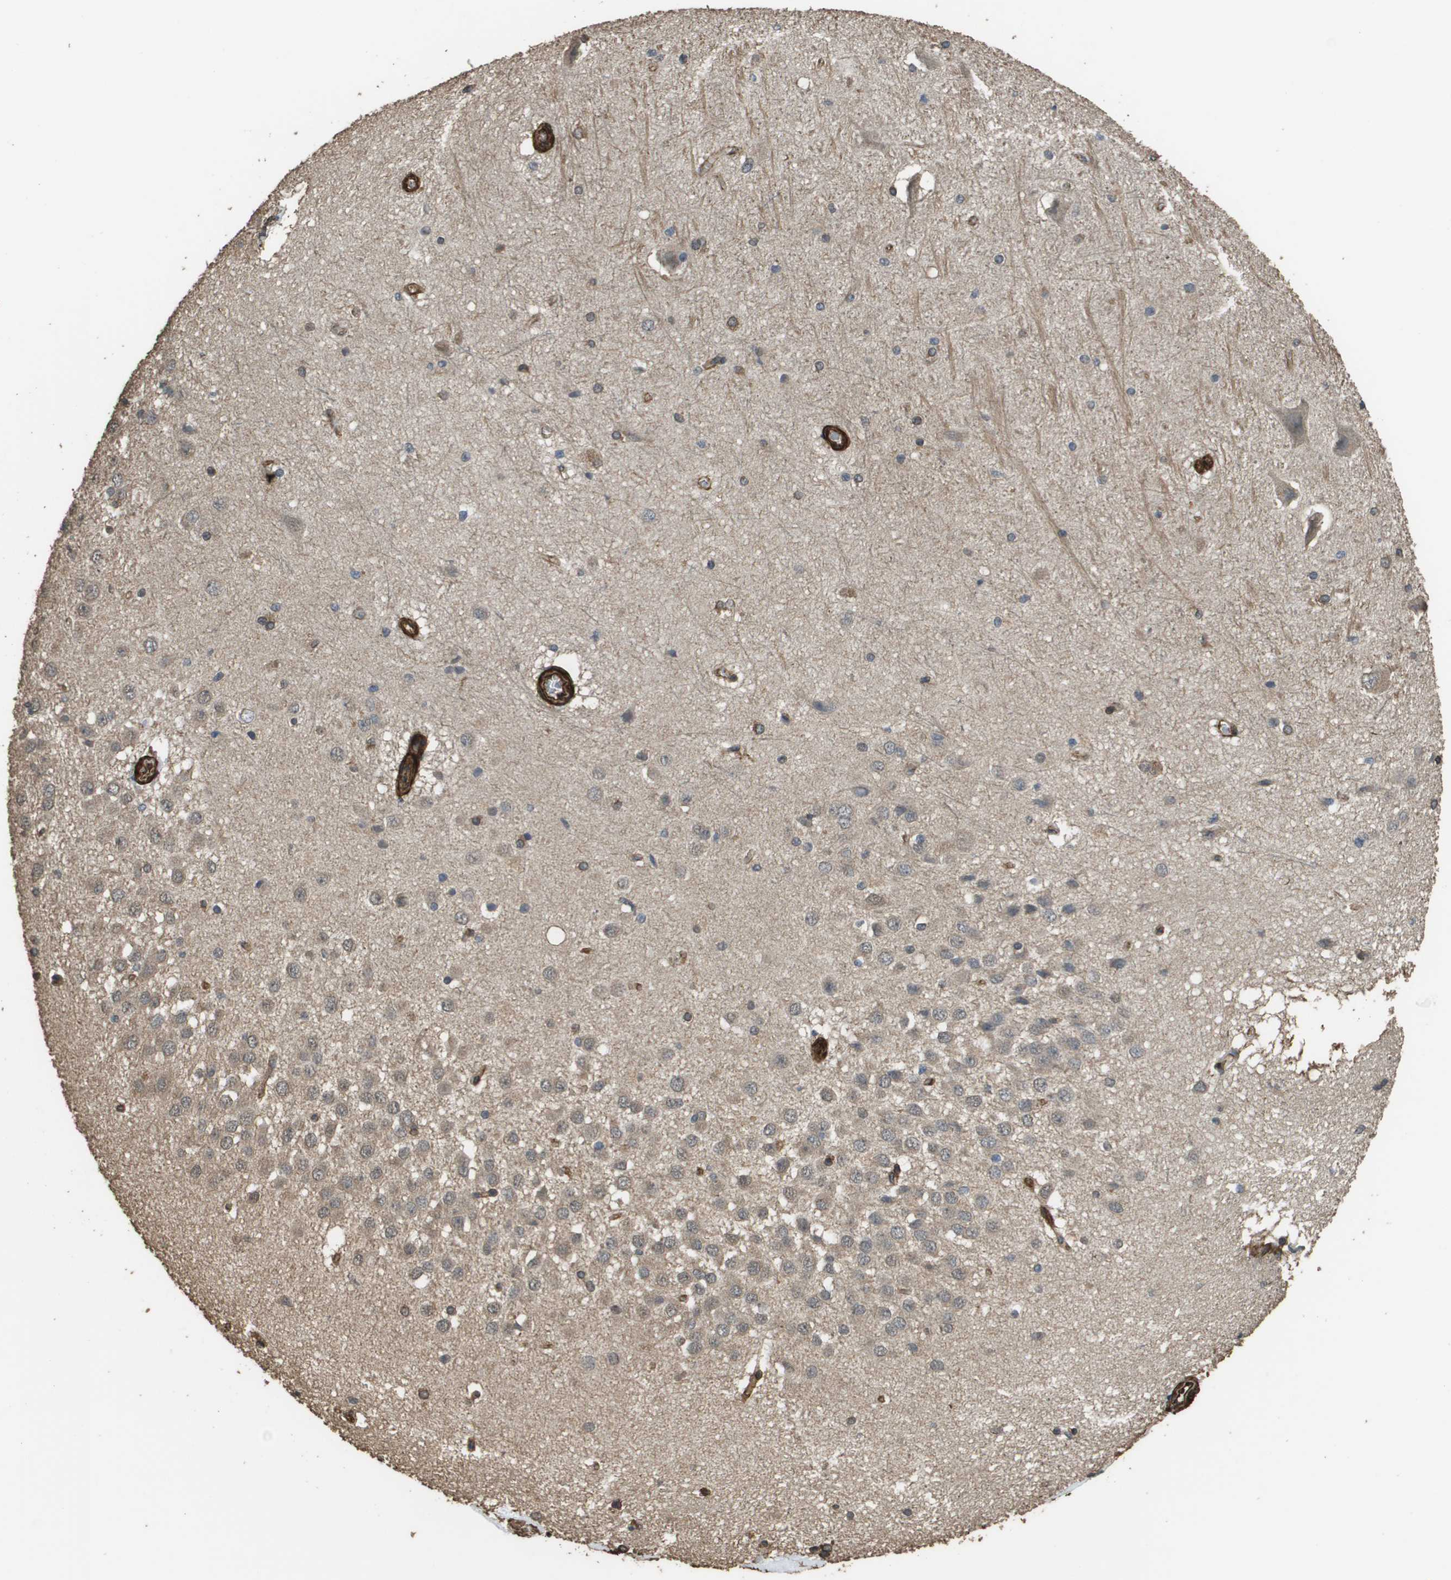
{"staining": {"intensity": "moderate", "quantity": "25%-75%", "location": "cytoplasmic/membranous"}, "tissue": "hippocampus", "cell_type": "Glial cells", "image_type": "normal", "snomed": [{"axis": "morphology", "description": "Normal tissue, NOS"}, {"axis": "topography", "description": "Hippocampus"}], "caption": "Moderate cytoplasmic/membranous protein positivity is seen in about 25%-75% of glial cells in hippocampus. (Stains: DAB in brown, nuclei in blue, Microscopy: brightfield microscopy at high magnification).", "gene": "AAMP", "patient": {"sex": "female", "age": 19}}